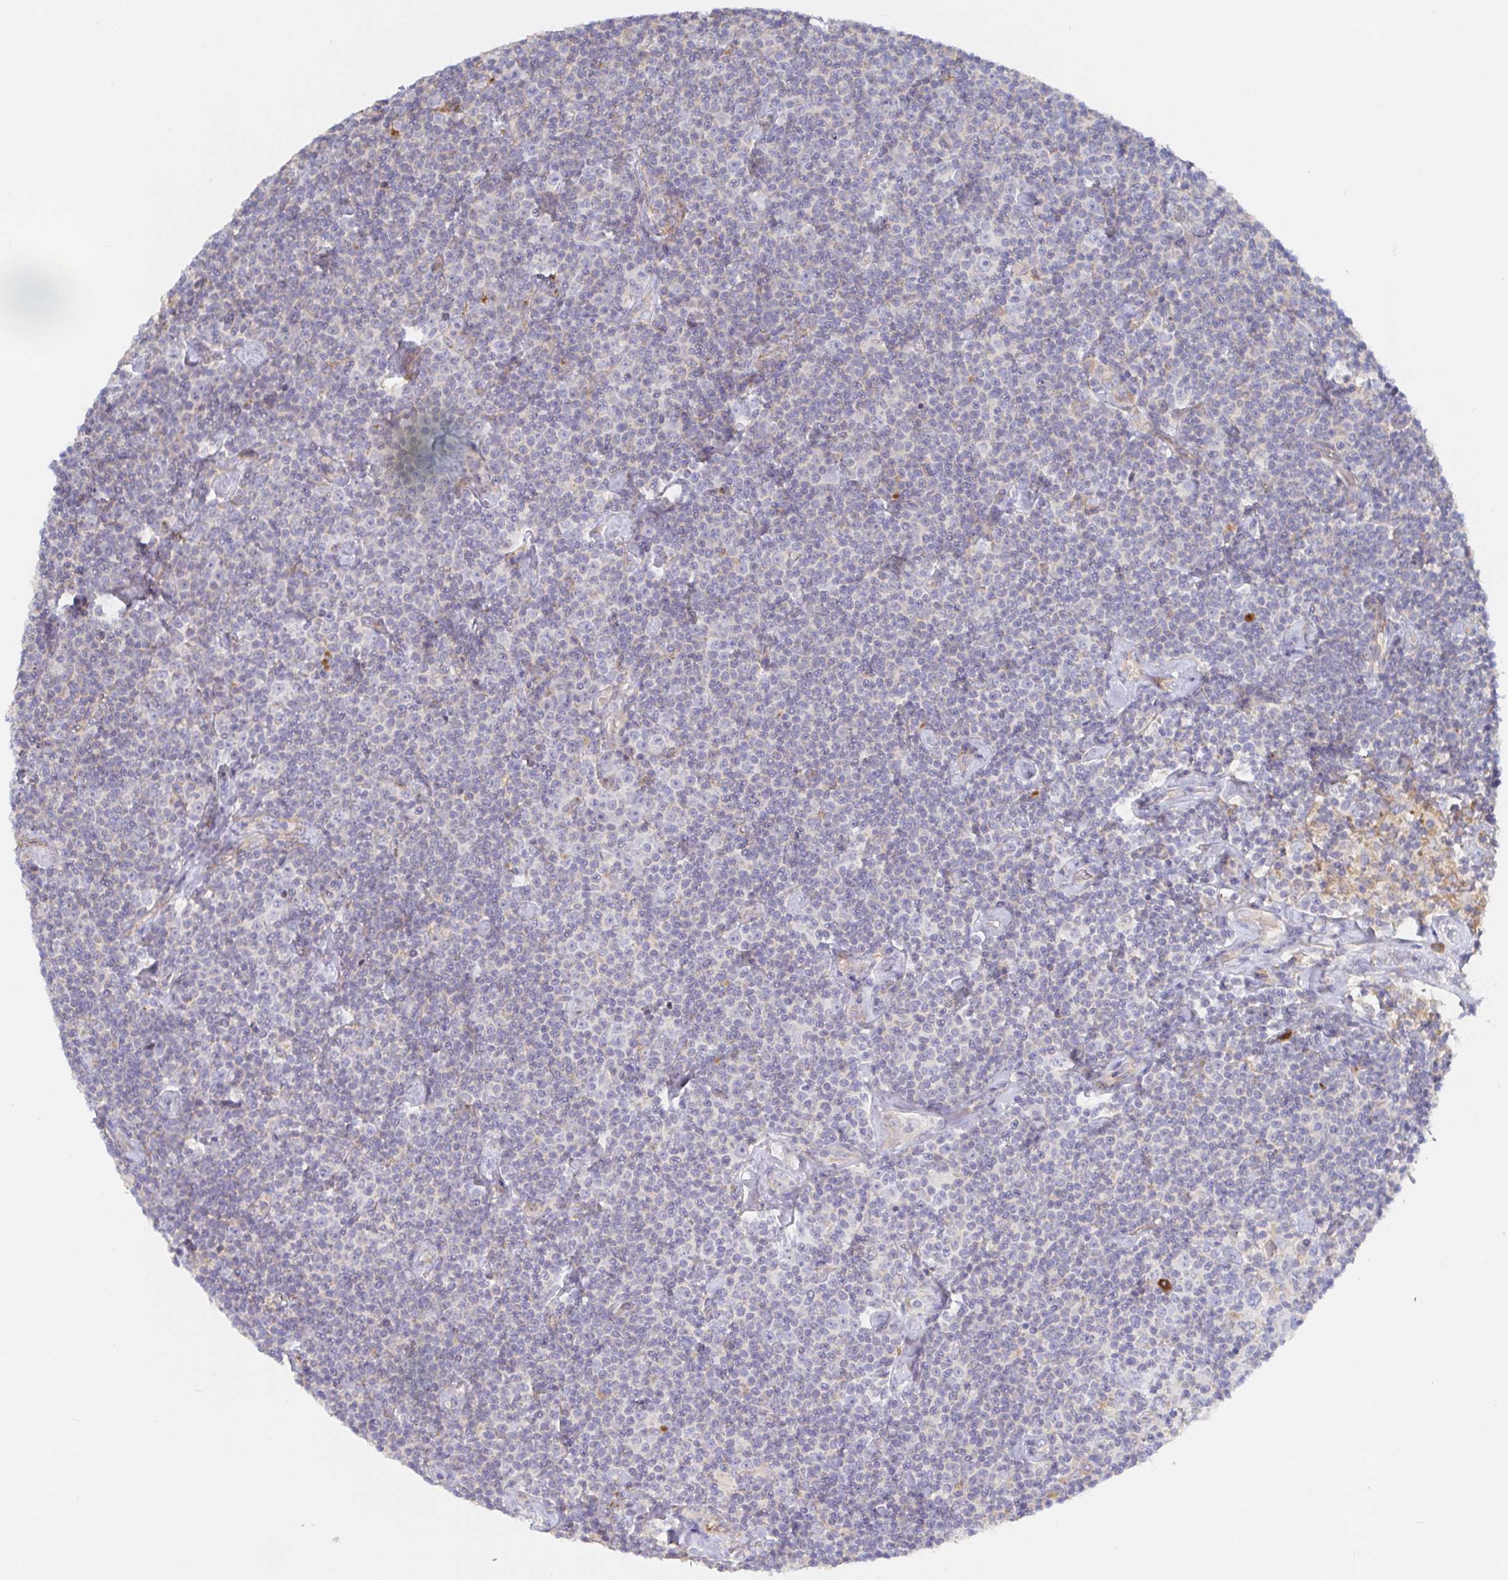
{"staining": {"intensity": "negative", "quantity": "none", "location": "none"}, "tissue": "lymphoma", "cell_type": "Tumor cells", "image_type": "cancer", "snomed": [{"axis": "morphology", "description": "Malignant lymphoma, non-Hodgkin's type, Low grade"}, {"axis": "topography", "description": "Lymph node"}], "caption": "DAB (3,3'-diaminobenzidine) immunohistochemical staining of lymphoma demonstrates no significant staining in tumor cells.", "gene": "IRAK2", "patient": {"sex": "male", "age": 81}}